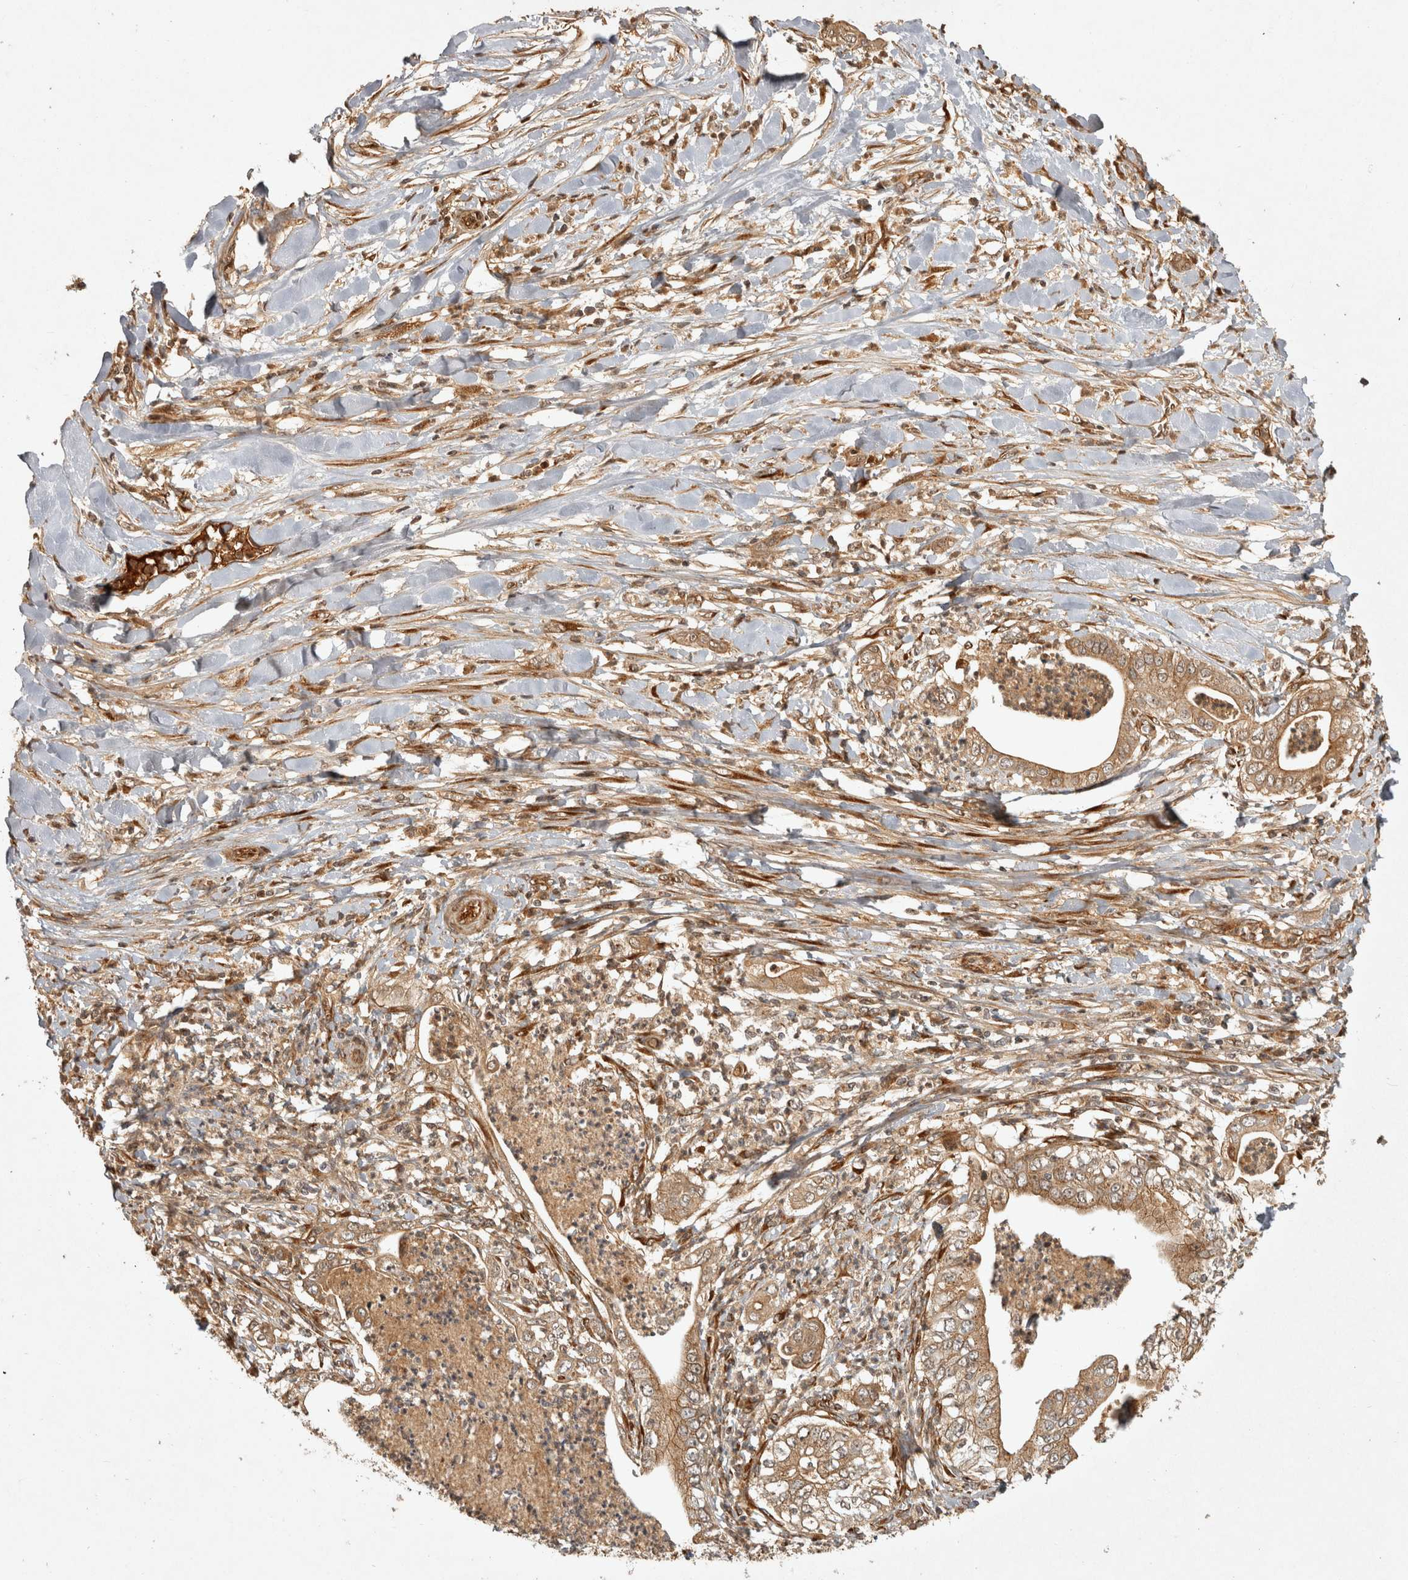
{"staining": {"intensity": "moderate", "quantity": ">75%", "location": "cytoplasmic/membranous"}, "tissue": "pancreatic cancer", "cell_type": "Tumor cells", "image_type": "cancer", "snomed": [{"axis": "morphology", "description": "Adenocarcinoma, NOS"}, {"axis": "topography", "description": "Pancreas"}], "caption": "Protein expression analysis of human pancreatic cancer (adenocarcinoma) reveals moderate cytoplasmic/membranous staining in approximately >75% of tumor cells. Immunohistochemistry stains the protein in brown and the nuclei are stained blue.", "gene": "CAMSAP2", "patient": {"sex": "female", "age": 78}}